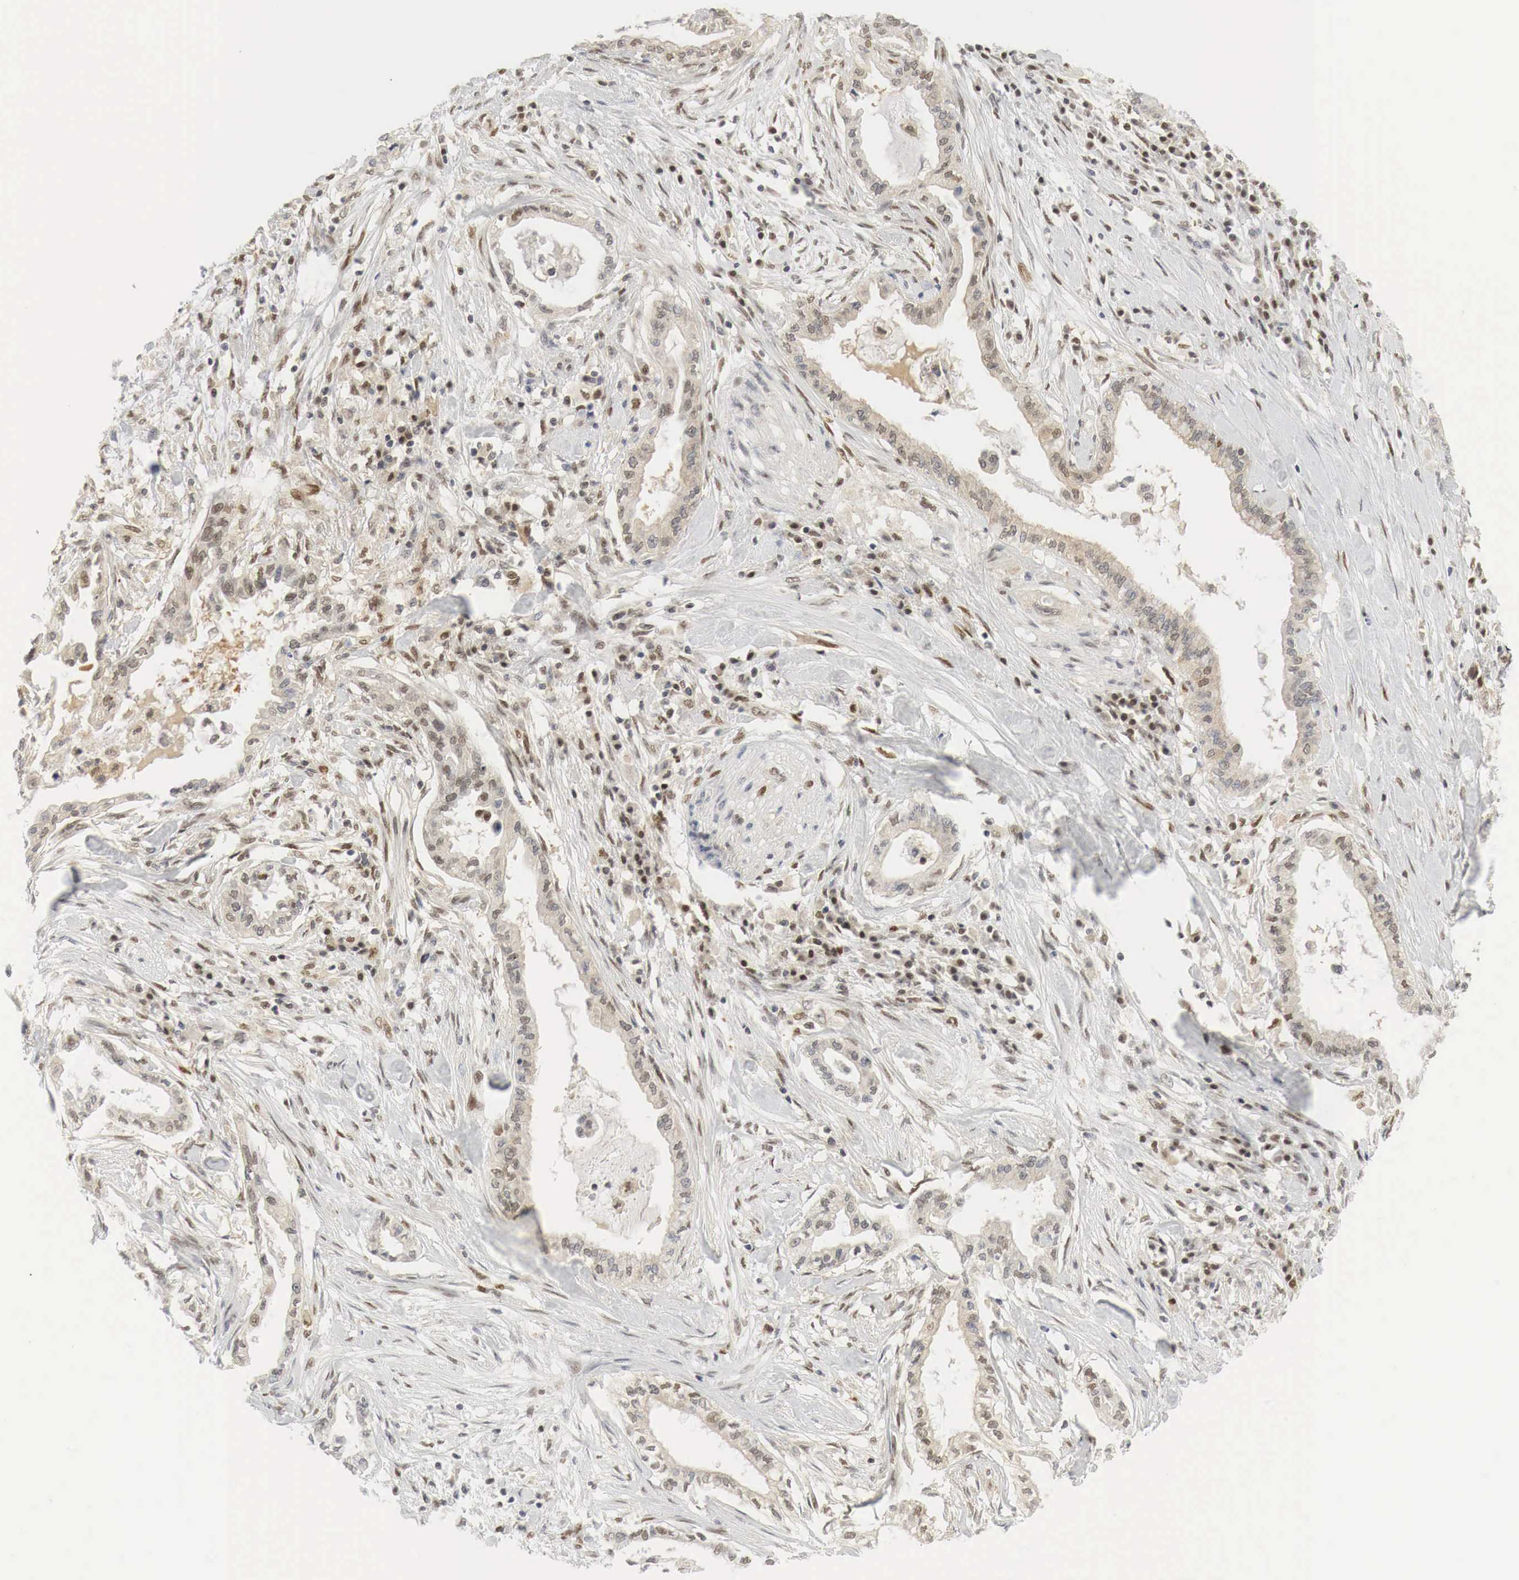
{"staining": {"intensity": "weak", "quantity": "<25%", "location": "cytoplasmic/membranous,nuclear"}, "tissue": "pancreatic cancer", "cell_type": "Tumor cells", "image_type": "cancer", "snomed": [{"axis": "morphology", "description": "Adenocarcinoma, NOS"}, {"axis": "topography", "description": "Pancreas"}], "caption": "Tumor cells are negative for protein expression in human adenocarcinoma (pancreatic). (DAB (3,3'-diaminobenzidine) IHC, high magnification).", "gene": "MYC", "patient": {"sex": "female", "age": 64}}